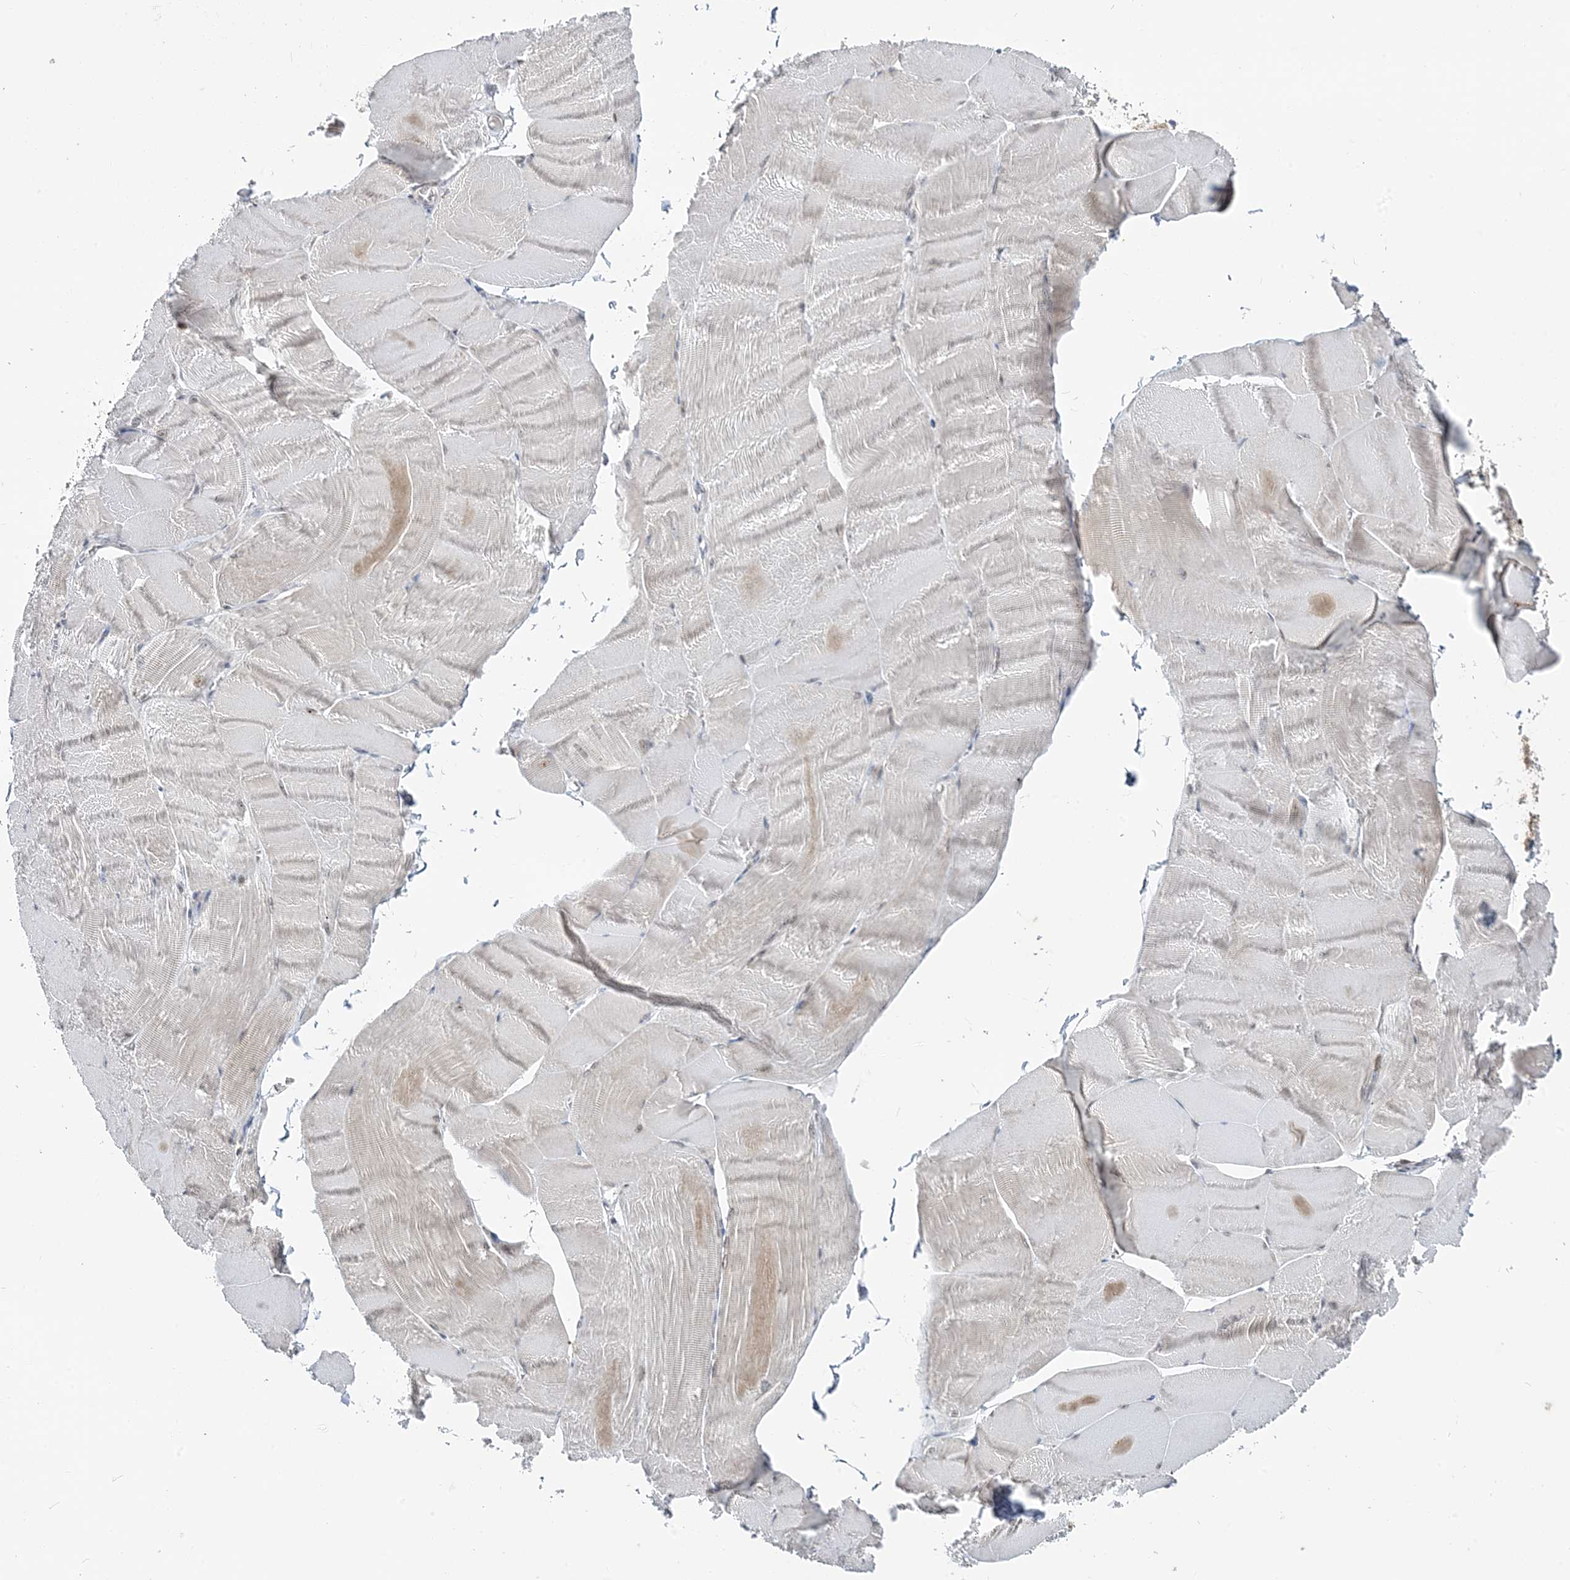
{"staining": {"intensity": "weak", "quantity": "<25%", "location": "cytoplasmic/membranous"}, "tissue": "skeletal muscle", "cell_type": "Myocytes", "image_type": "normal", "snomed": [{"axis": "morphology", "description": "Normal tissue, NOS"}, {"axis": "morphology", "description": "Basal cell carcinoma"}, {"axis": "topography", "description": "Skeletal muscle"}], "caption": "High magnification brightfield microscopy of unremarkable skeletal muscle stained with DAB (3,3'-diaminobenzidine) (brown) and counterstained with hematoxylin (blue): myocytes show no significant staining. (DAB (3,3'-diaminobenzidine) immunohistochemistry, high magnification).", "gene": "LEXM", "patient": {"sex": "female", "age": 64}}